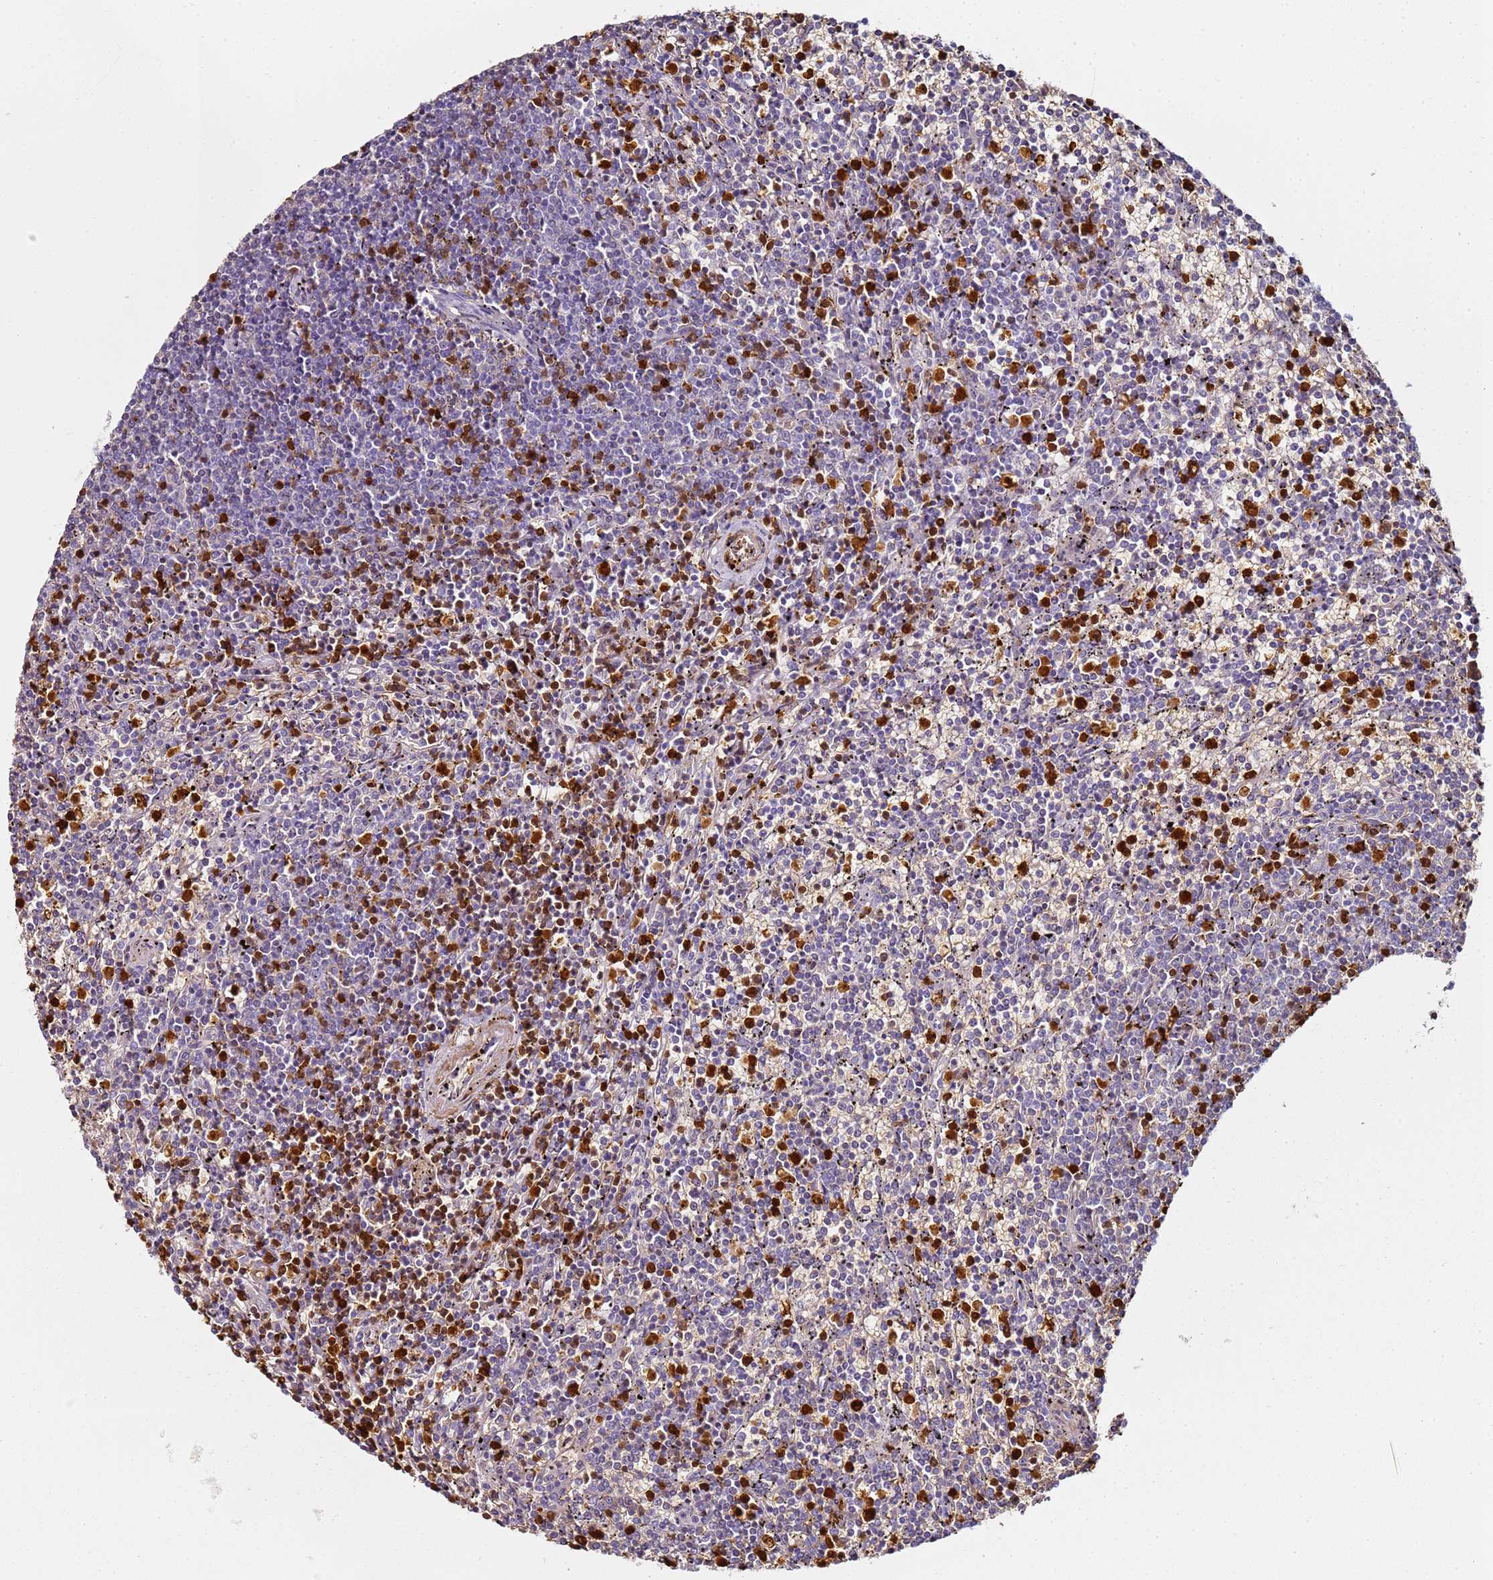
{"staining": {"intensity": "negative", "quantity": "none", "location": "none"}, "tissue": "lymphoma", "cell_type": "Tumor cells", "image_type": "cancer", "snomed": [{"axis": "morphology", "description": "Malignant lymphoma, non-Hodgkin's type, Low grade"}, {"axis": "topography", "description": "Spleen"}], "caption": "This is an immunohistochemistry micrograph of human lymphoma. There is no expression in tumor cells.", "gene": "S100A4", "patient": {"sex": "female", "age": 50}}